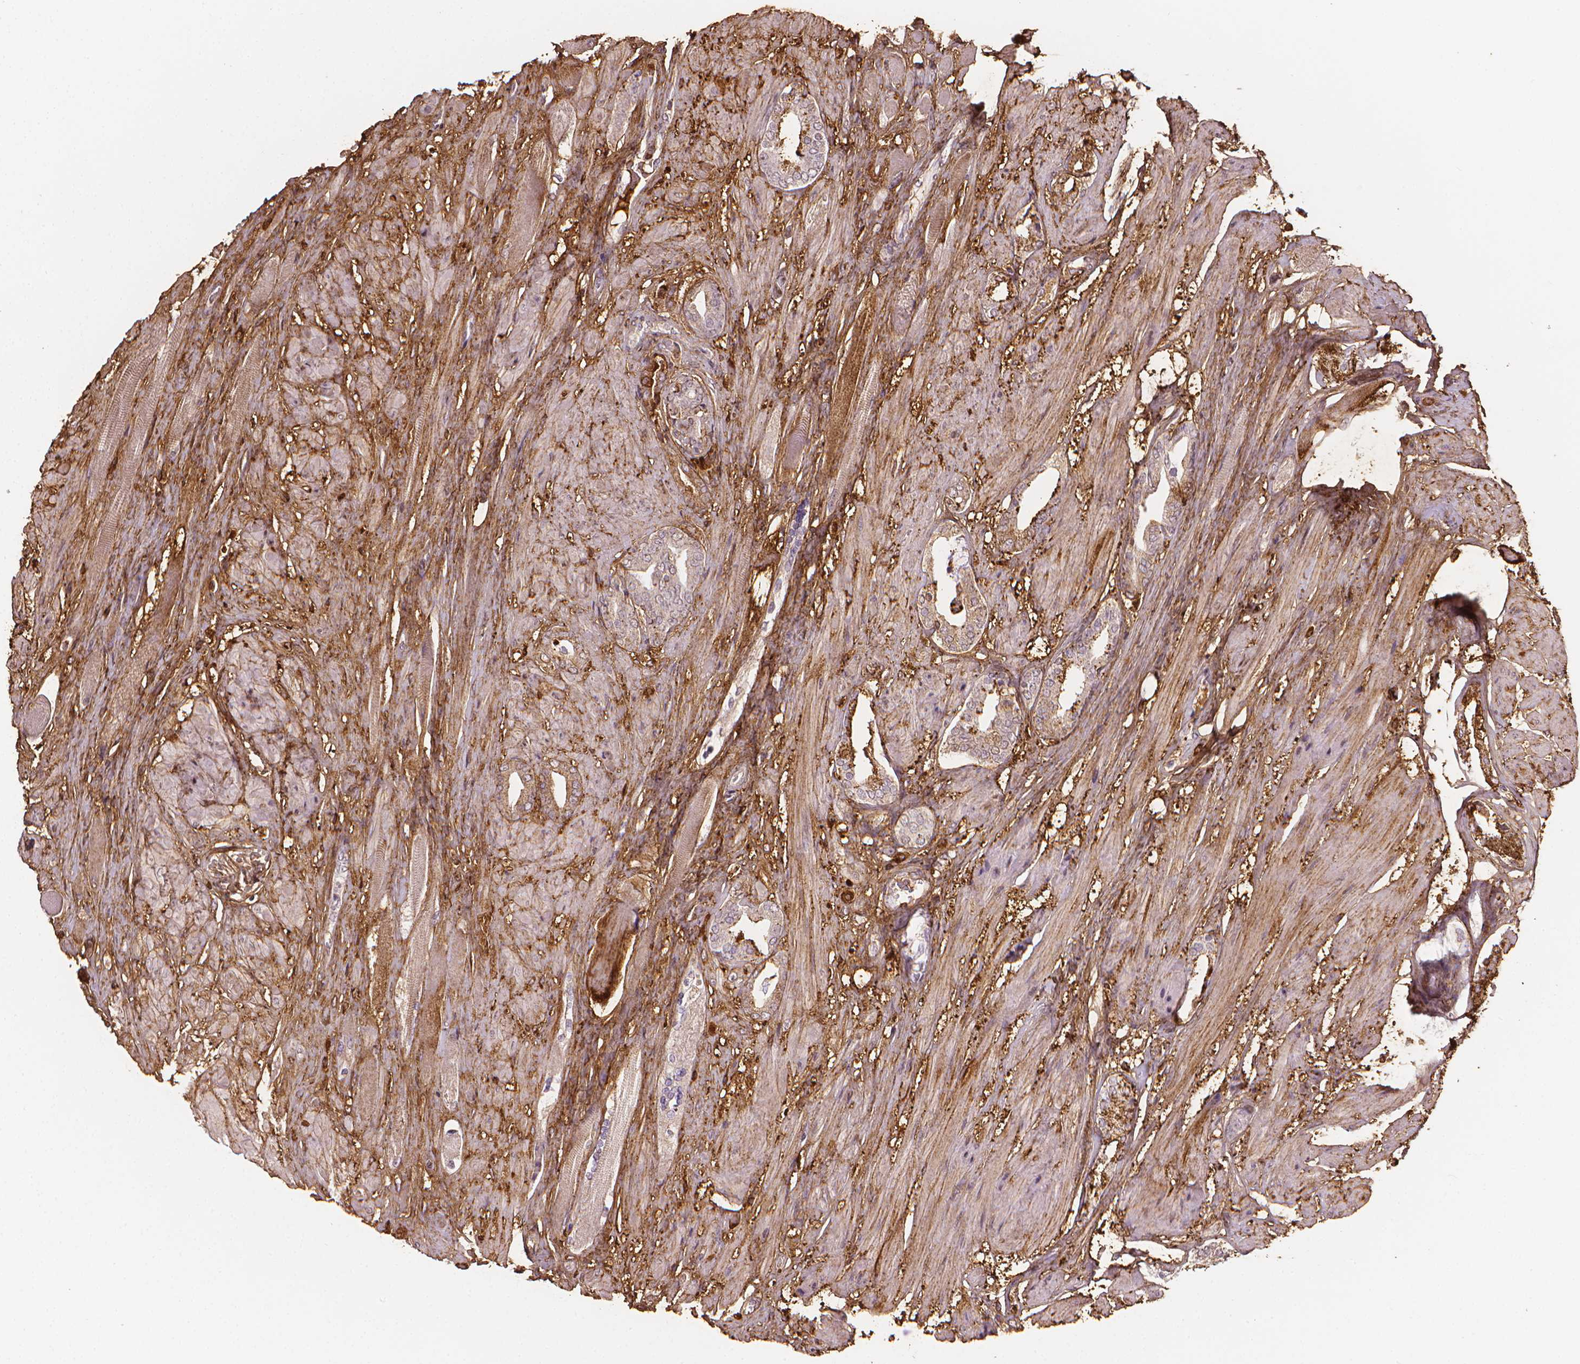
{"staining": {"intensity": "moderate", "quantity": "25%-75%", "location": "cytoplasmic/membranous"}, "tissue": "prostate cancer", "cell_type": "Tumor cells", "image_type": "cancer", "snomed": [{"axis": "morphology", "description": "Adenocarcinoma, High grade"}, {"axis": "topography", "description": "Prostate"}], "caption": "Moderate cytoplasmic/membranous expression for a protein is seen in about 25%-75% of tumor cells of prostate cancer using IHC.", "gene": "DCN", "patient": {"sex": "male", "age": 56}}